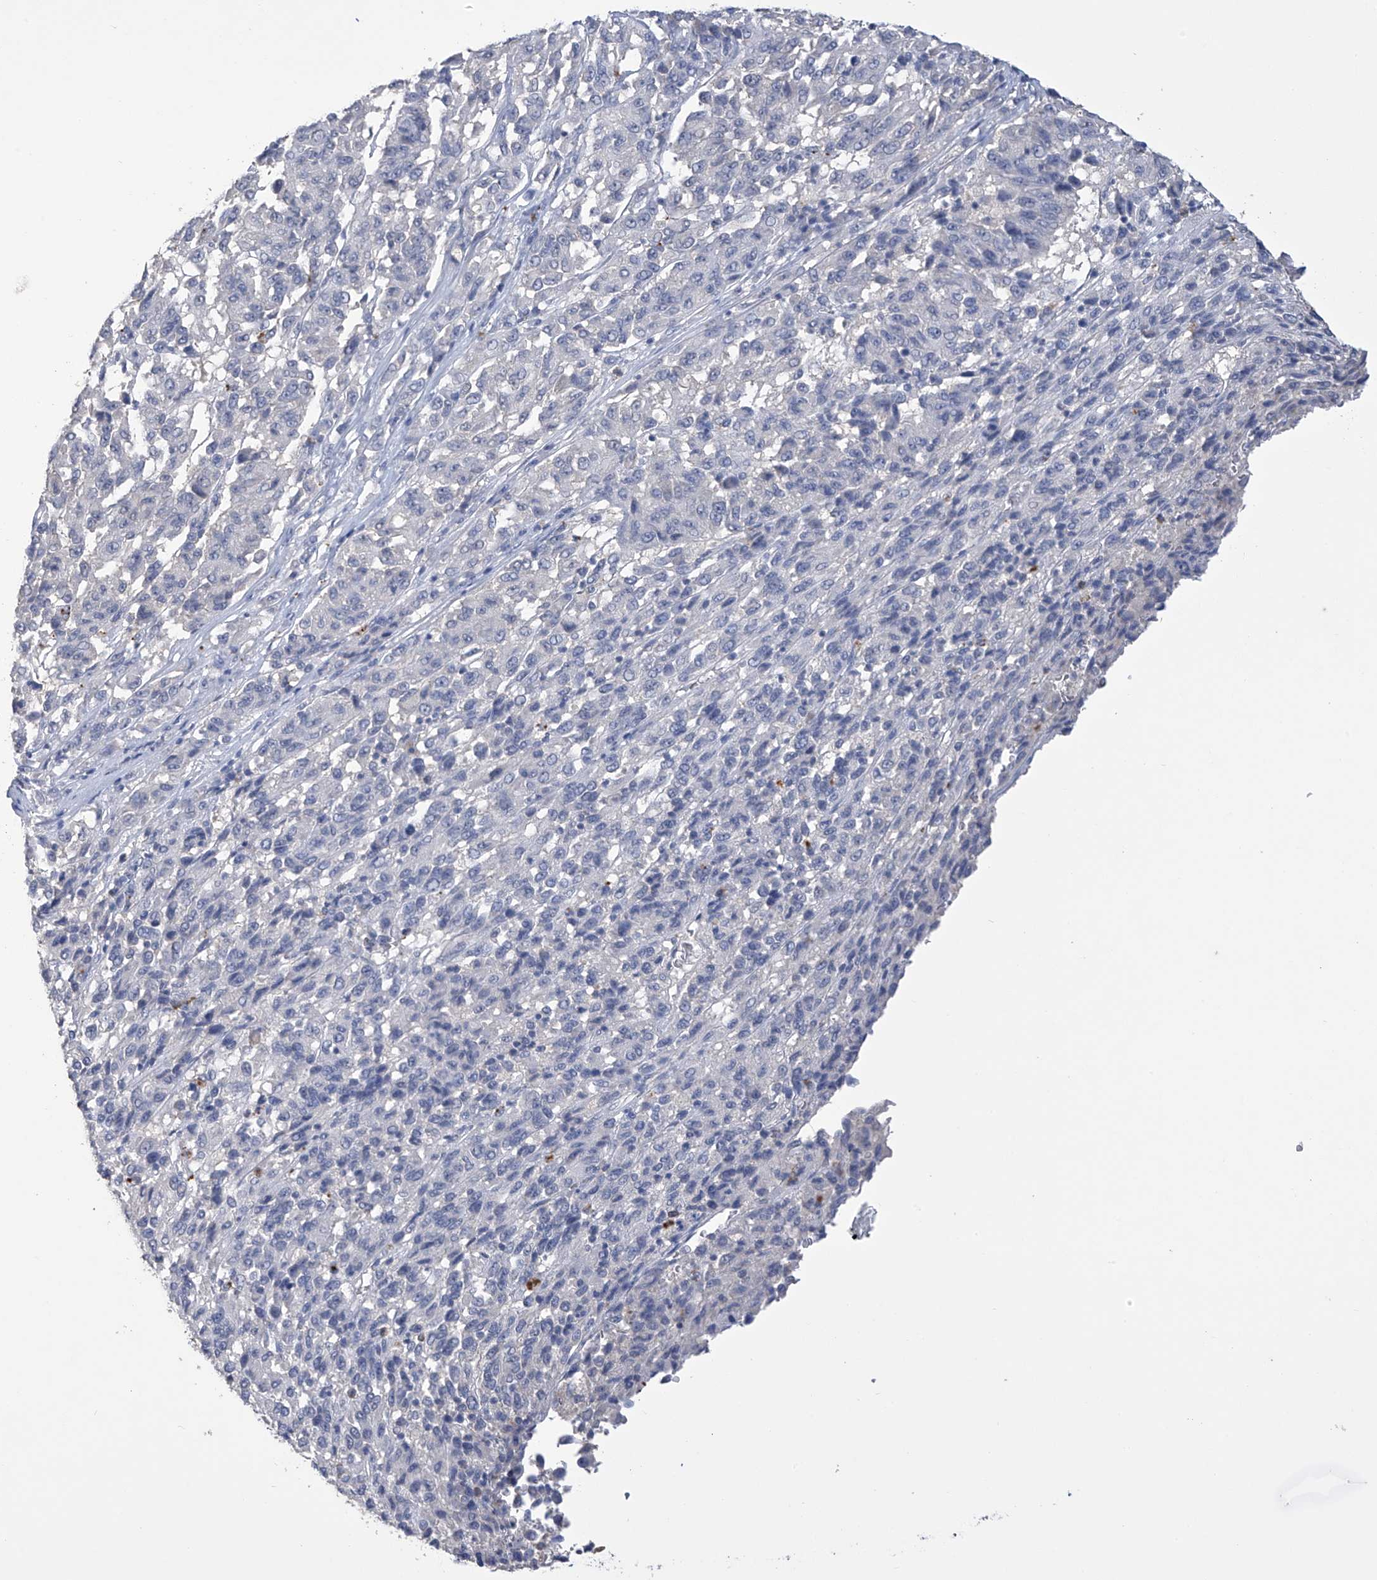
{"staining": {"intensity": "negative", "quantity": "none", "location": "none"}, "tissue": "melanoma", "cell_type": "Tumor cells", "image_type": "cancer", "snomed": [{"axis": "morphology", "description": "Malignant melanoma, Metastatic site"}, {"axis": "topography", "description": "Lung"}], "caption": "A photomicrograph of malignant melanoma (metastatic site) stained for a protein shows no brown staining in tumor cells. The staining is performed using DAB brown chromogen with nuclei counter-stained in using hematoxylin.", "gene": "OGT", "patient": {"sex": "male", "age": 64}}